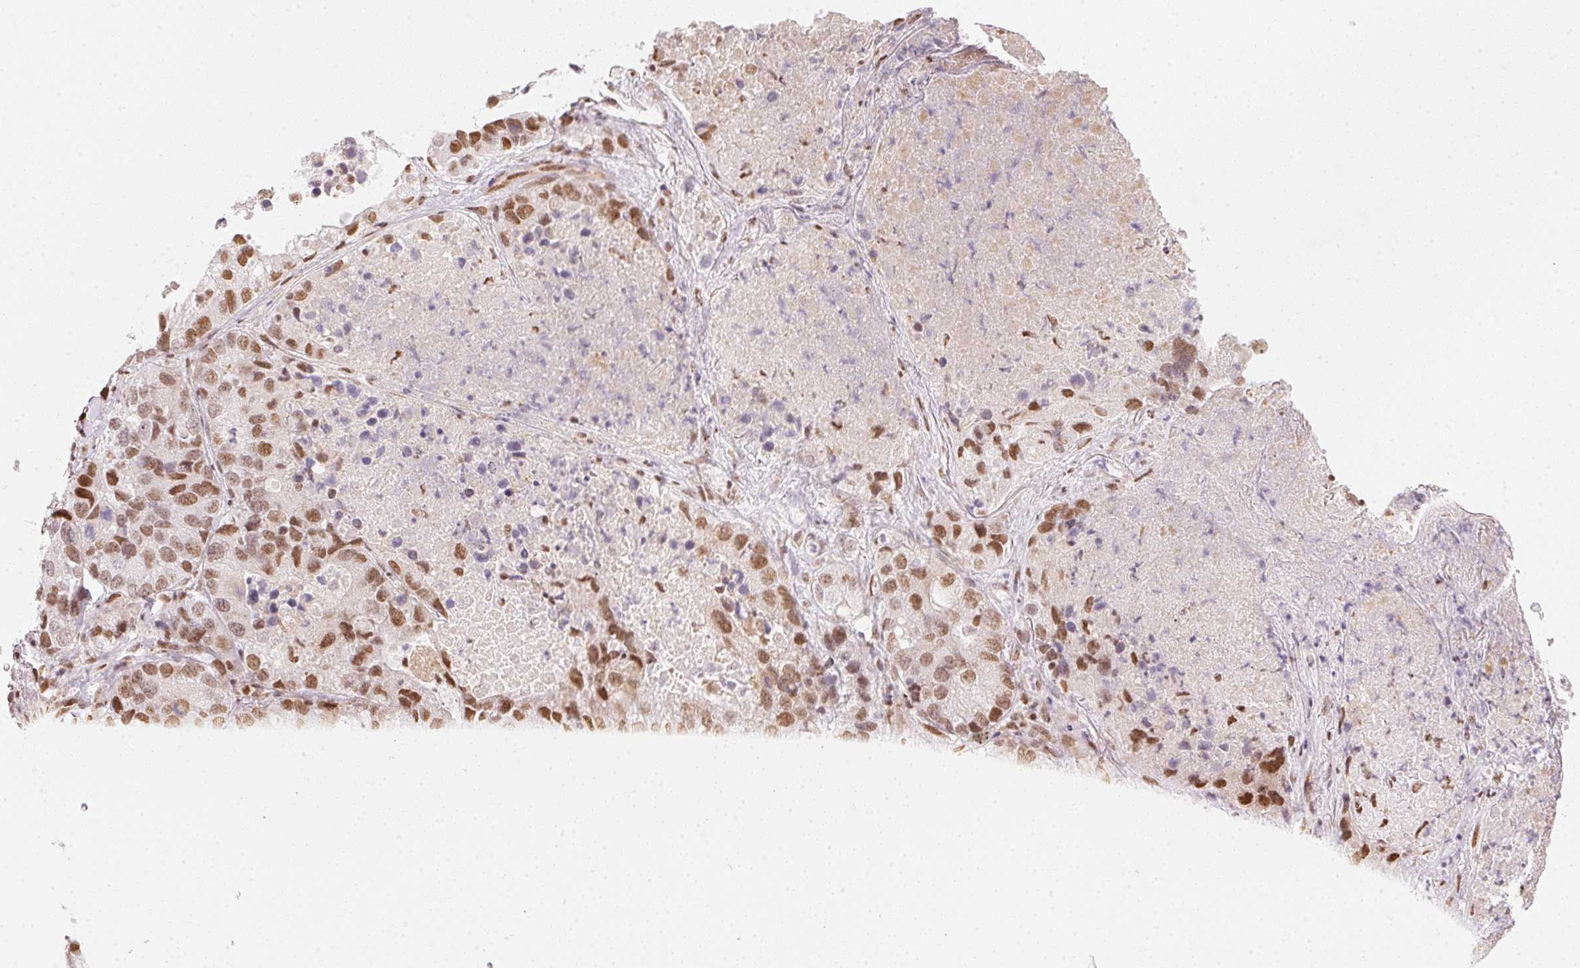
{"staining": {"intensity": "moderate", "quantity": ">75%", "location": "nuclear"}, "tissue": "lung cancer", "cell_type": "Tumor cells", "image_type": "cancer", "snomed": [{"axis": "morphology", "description": "Normal morphology"}, {"axis": "morphology", "description": "Adenocarcinoma, NOS"}, {"axis": "topography", "description": "Lymph node"}, {"axis": "topography", "description": "Lung"}], "caption": "There is medium levels of moderate nuclear positivity in tumor cells of lung cancer, as demonstrated by immunohistochemical staining (brown color).", "gene": "KAT6A", "patient": {"sex": "female", "age": 51}}